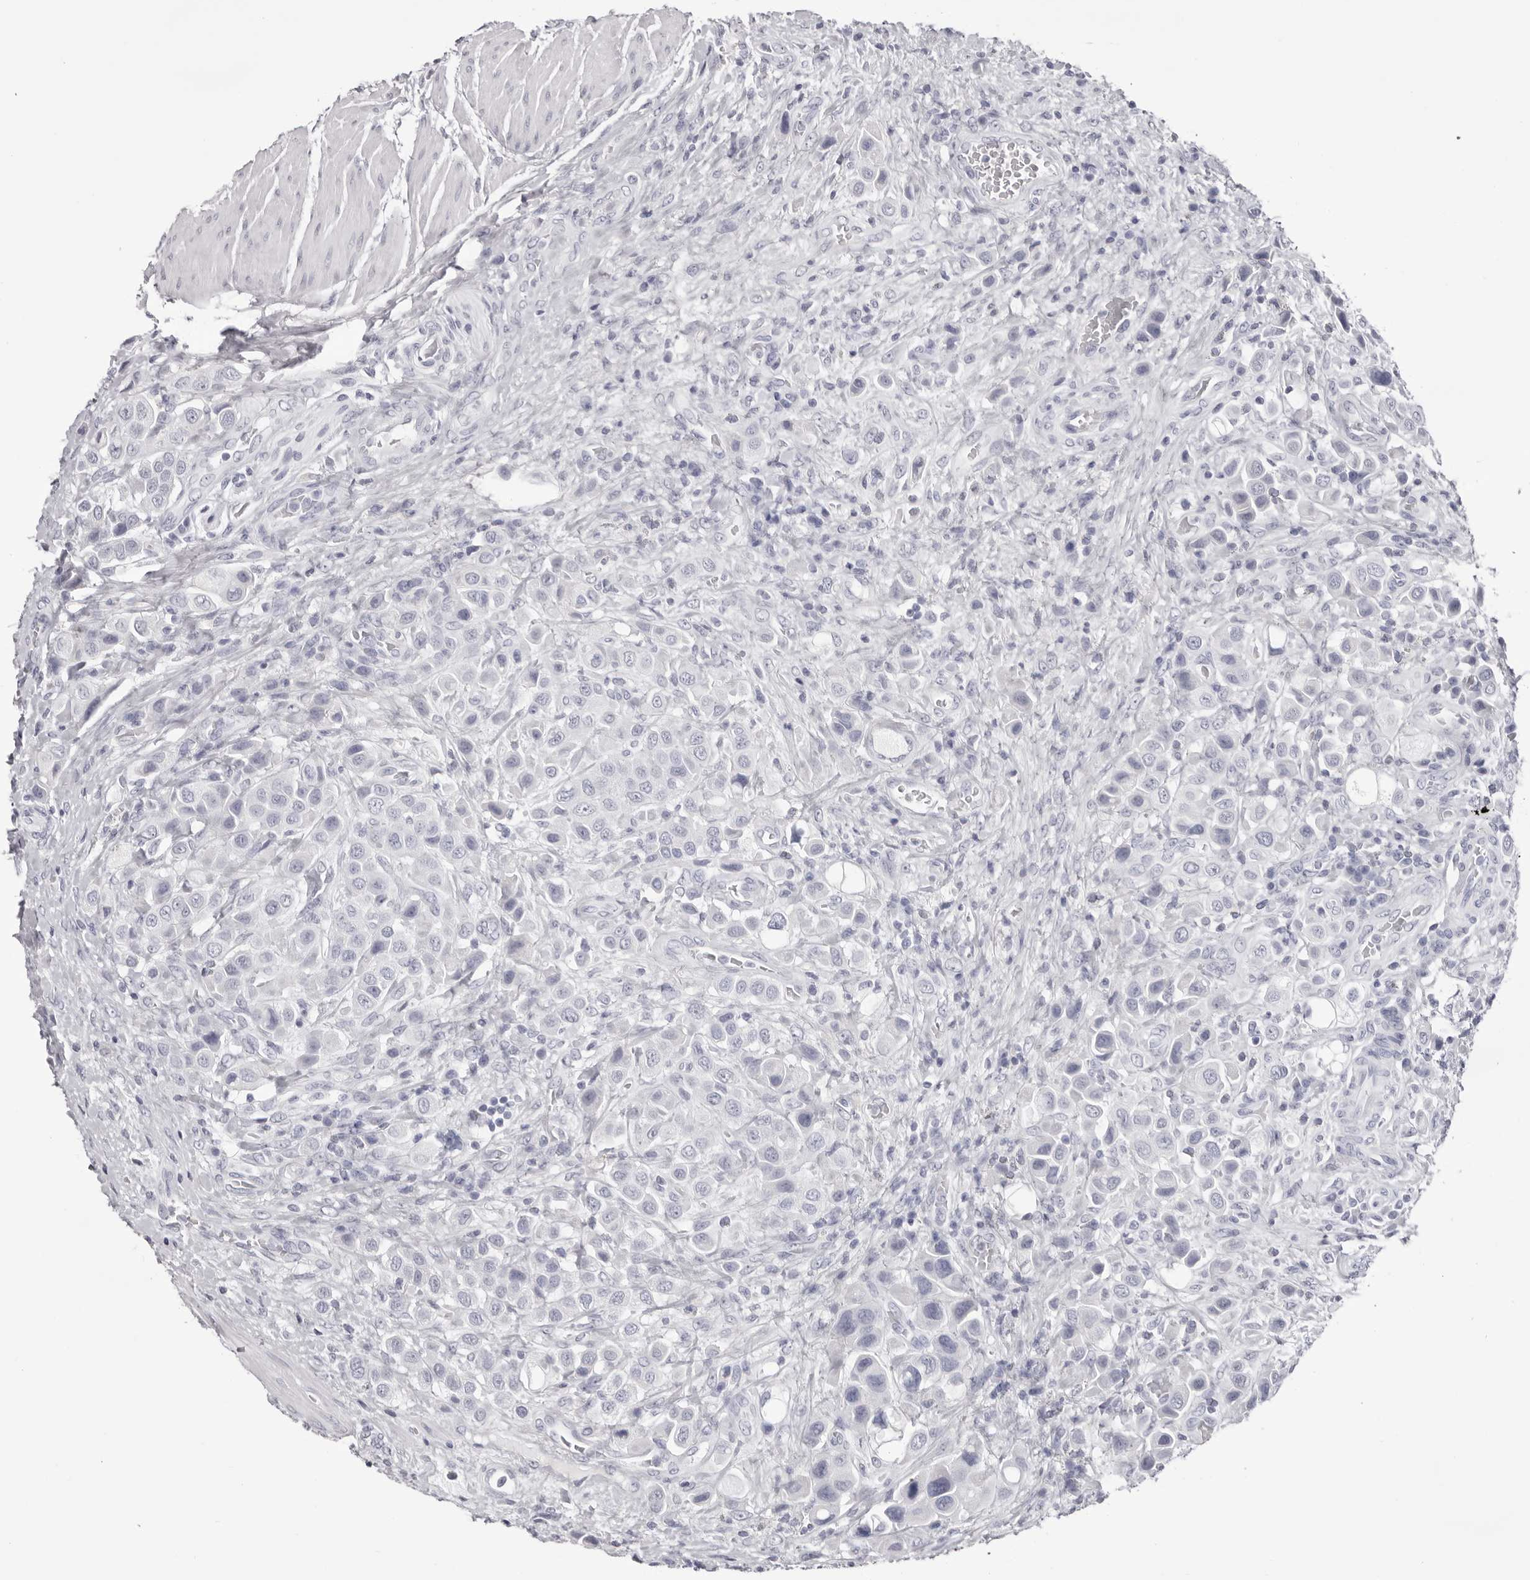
{"staining": {"intensity": "negative", "quantity": "none", "location": "none"}, "tissue": "urothelial cancer", "cell_type": "Tumor cells", "image_type": "cancer", "snomed": [{"axis": "morphology", "description": "Urothelial carcinoma, High grade"}, {"axis": "topography", "description": "Urinary bladder"}], "caption": "There is no significant staining in tumor cells of high-grade urothelial carcinoma.", "gene": "LPO", "patient": {"sex": "male", "age": 50}}